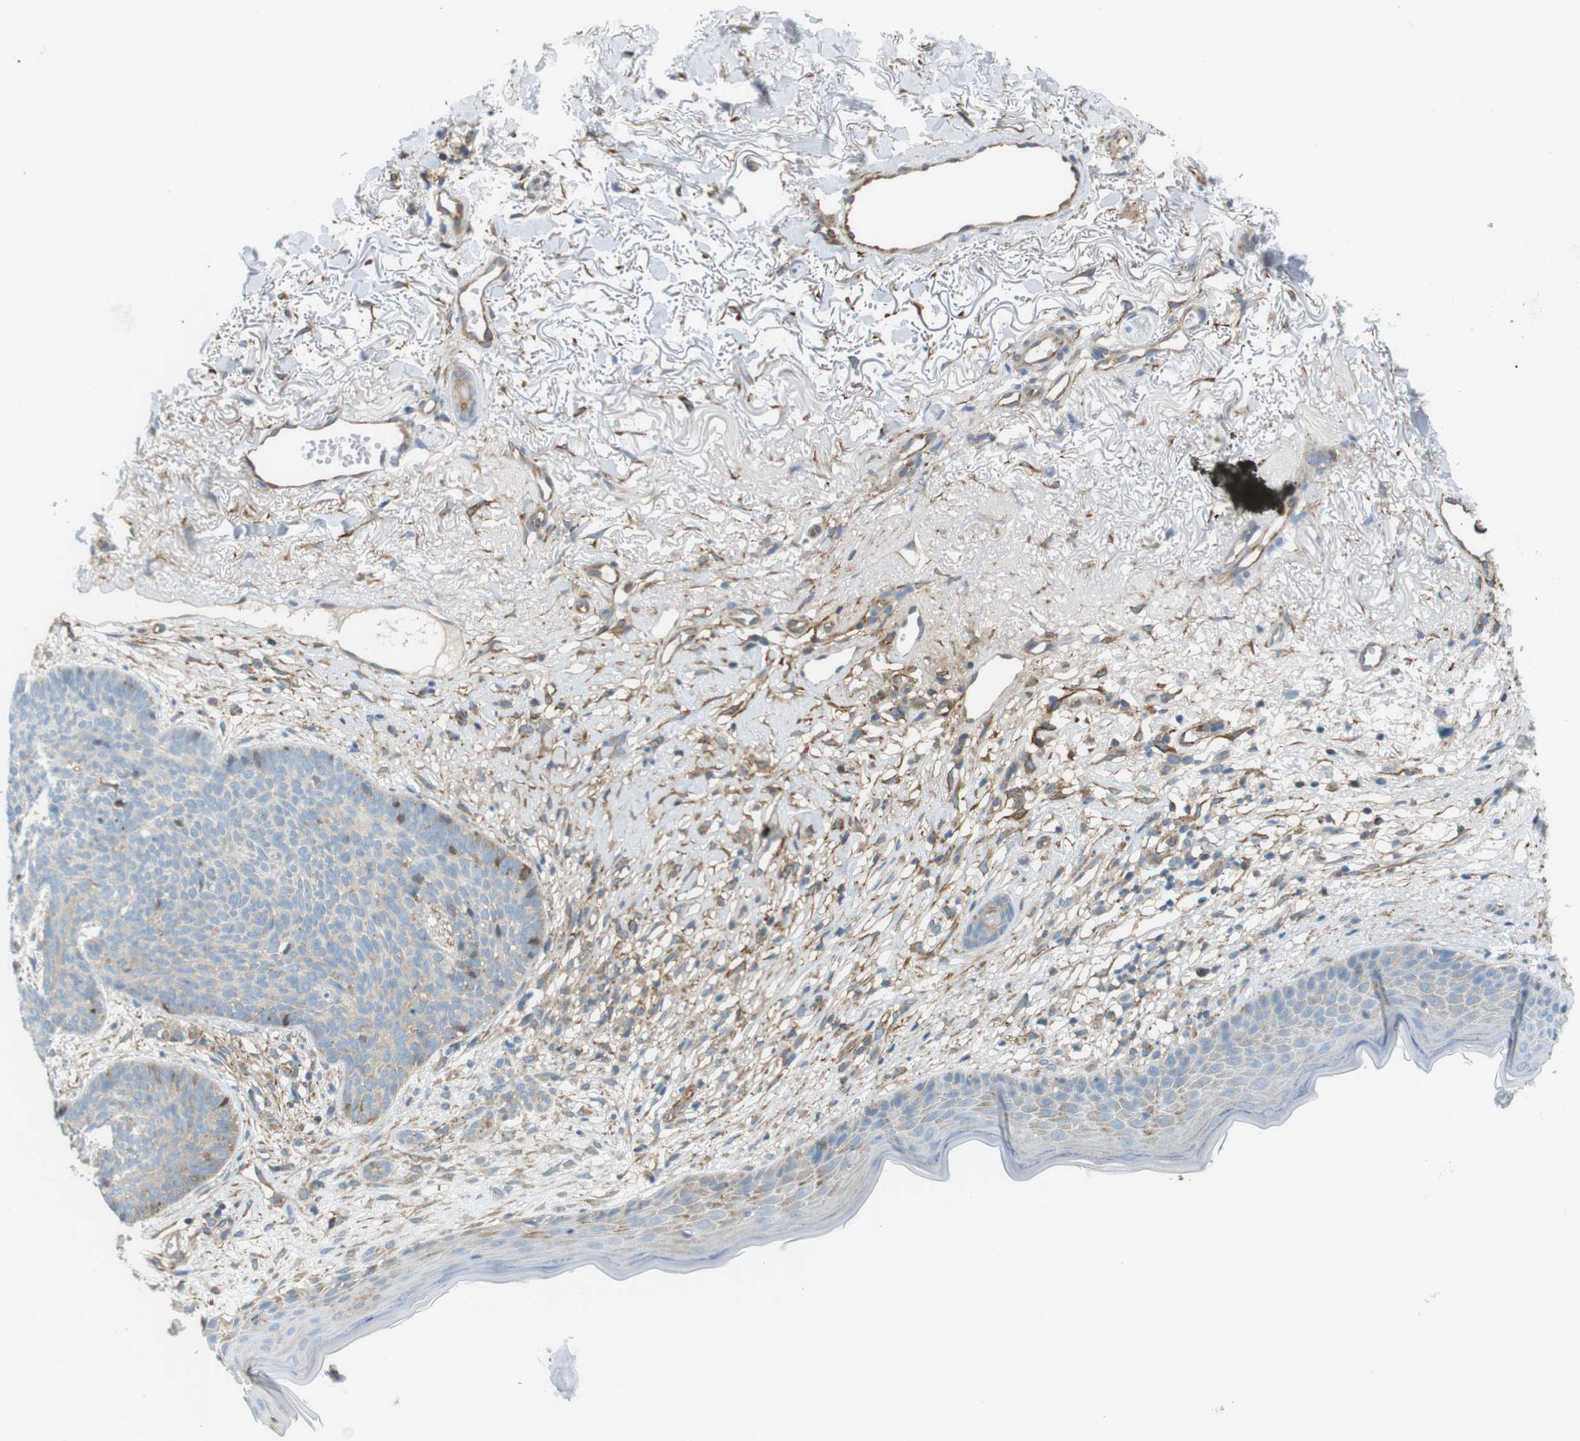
{"staining": {"intensity": "negative", "quantity": "none", "location": "none"}, "tissue": "skin cancer", "cell_type": "Tumor cells", "image_type": "cancer", "snomed": [{"axis": "morphology", "description": "Normal tissue, NOS"}, {"axis": "morphology", "description": "Basal cell carcinoma"}, {"axis": "topography", "description": "Skin"}], "caption": "This micrograph is of skin basal cell carcinoma stained with IHC to label a protein in brown with the nuclei are counter-stained blue. There is no staining in tumor cells. The staining is performed using DAB (3,3'-diaminobenzidine) brown chromogen with nuclei counter-stained in using hematoxylin.", "gene": "PEPD", "patient": {"sex": "female", "age": 70}}